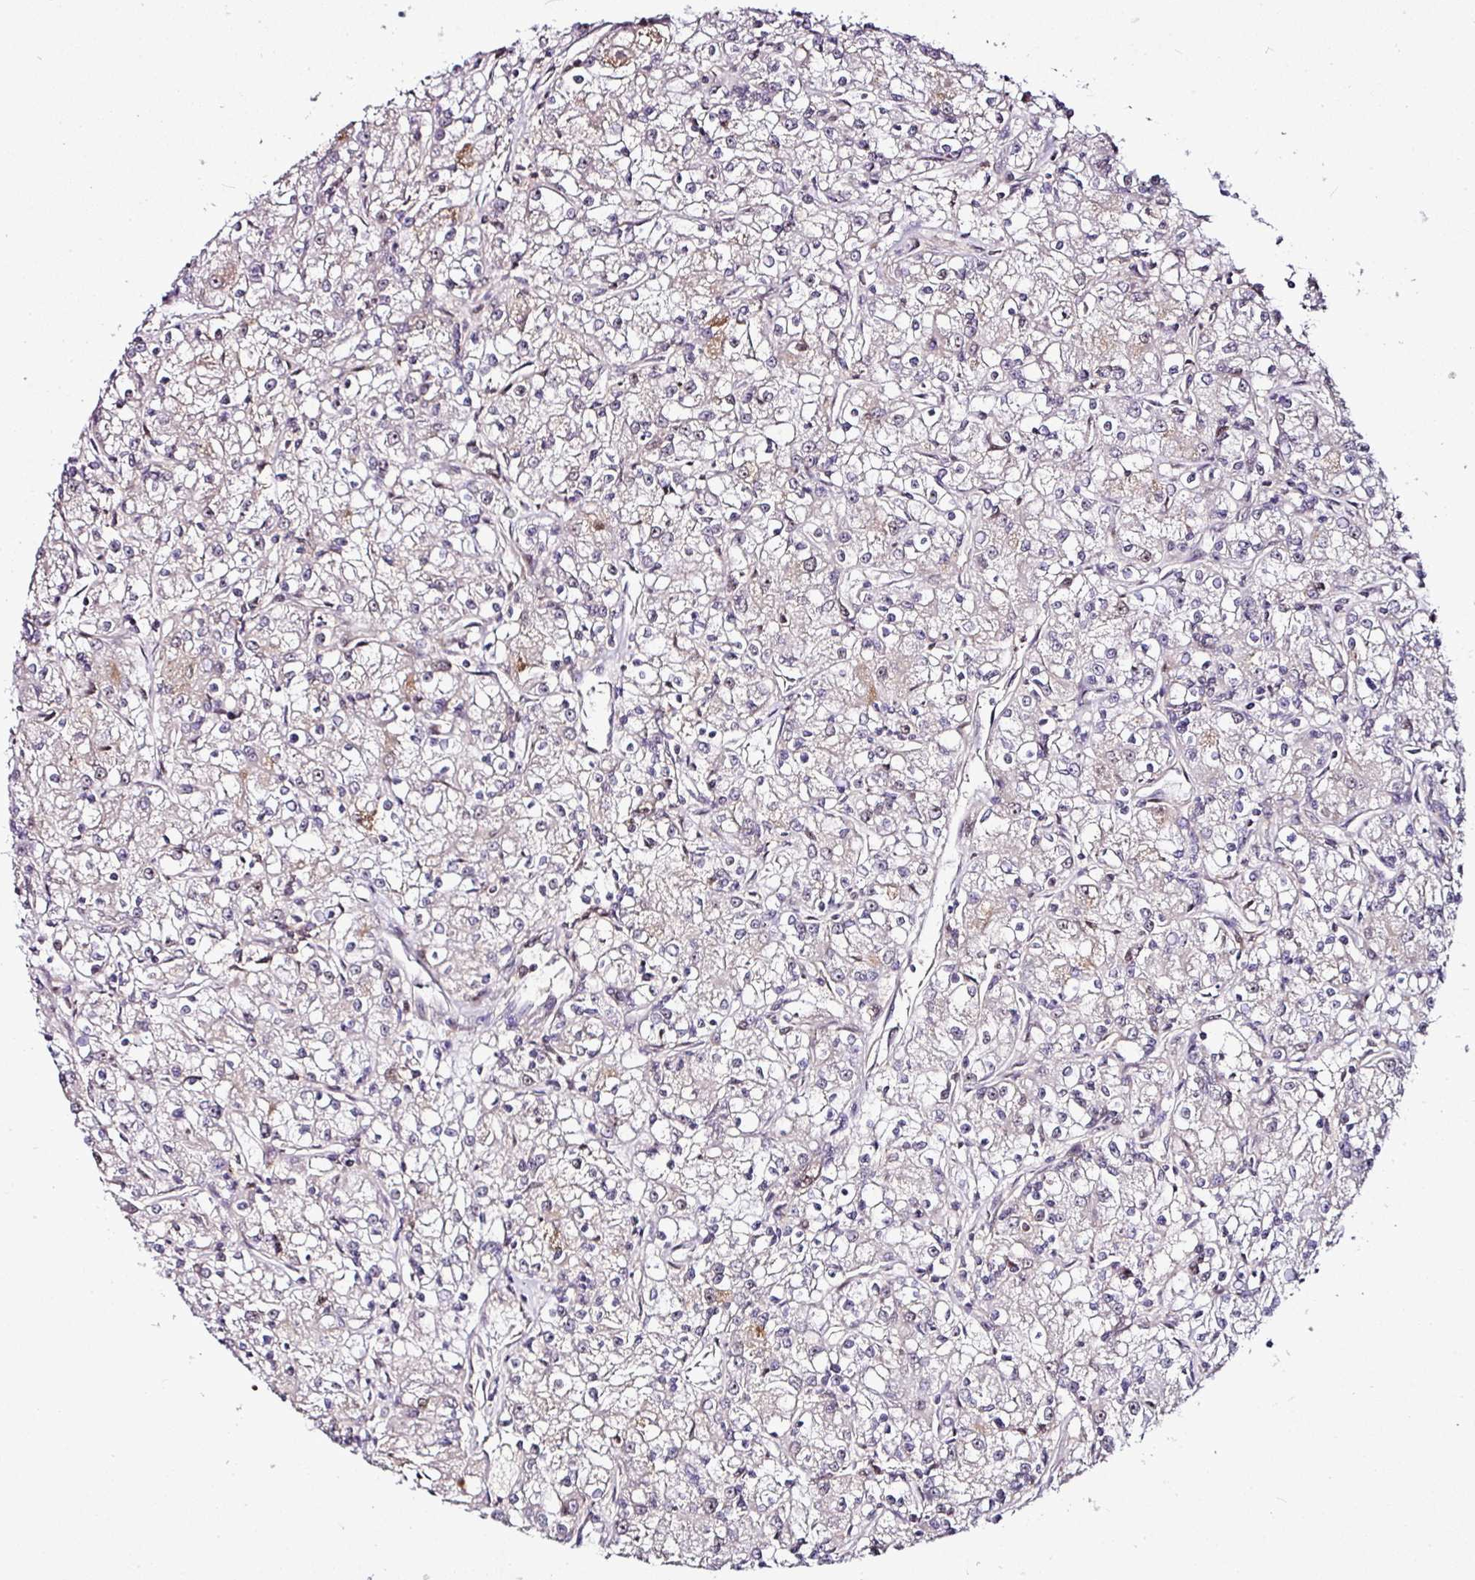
{"staining": {"intensity": "negative", "quantity": "none", "location": "none"}, "tissue": "renal cancer", "cell_type": "Tumor cells", "image_type": "cancer", "snomed": [{"axis": "morphology", "description": "Adenocarcinoma, NOS"}, {"axis": "topography", "description": "Kidney"}], "caption": "IHC micrograph of neoplastic tissue: renal cancer (adenocarcinoma) stained with DAB (3,3'-diaminobenzidine) reveals no significant protein expression in tumor cells. The staining was performed using DAB (3,3'-diaminobenzidine) to visualize the protein expression in brown, while the nuclei were stained in blue with hematoxylin (Magnification: 20x).", "gene": "KLF16", "patient": {"sex": "female", "age": 59}}